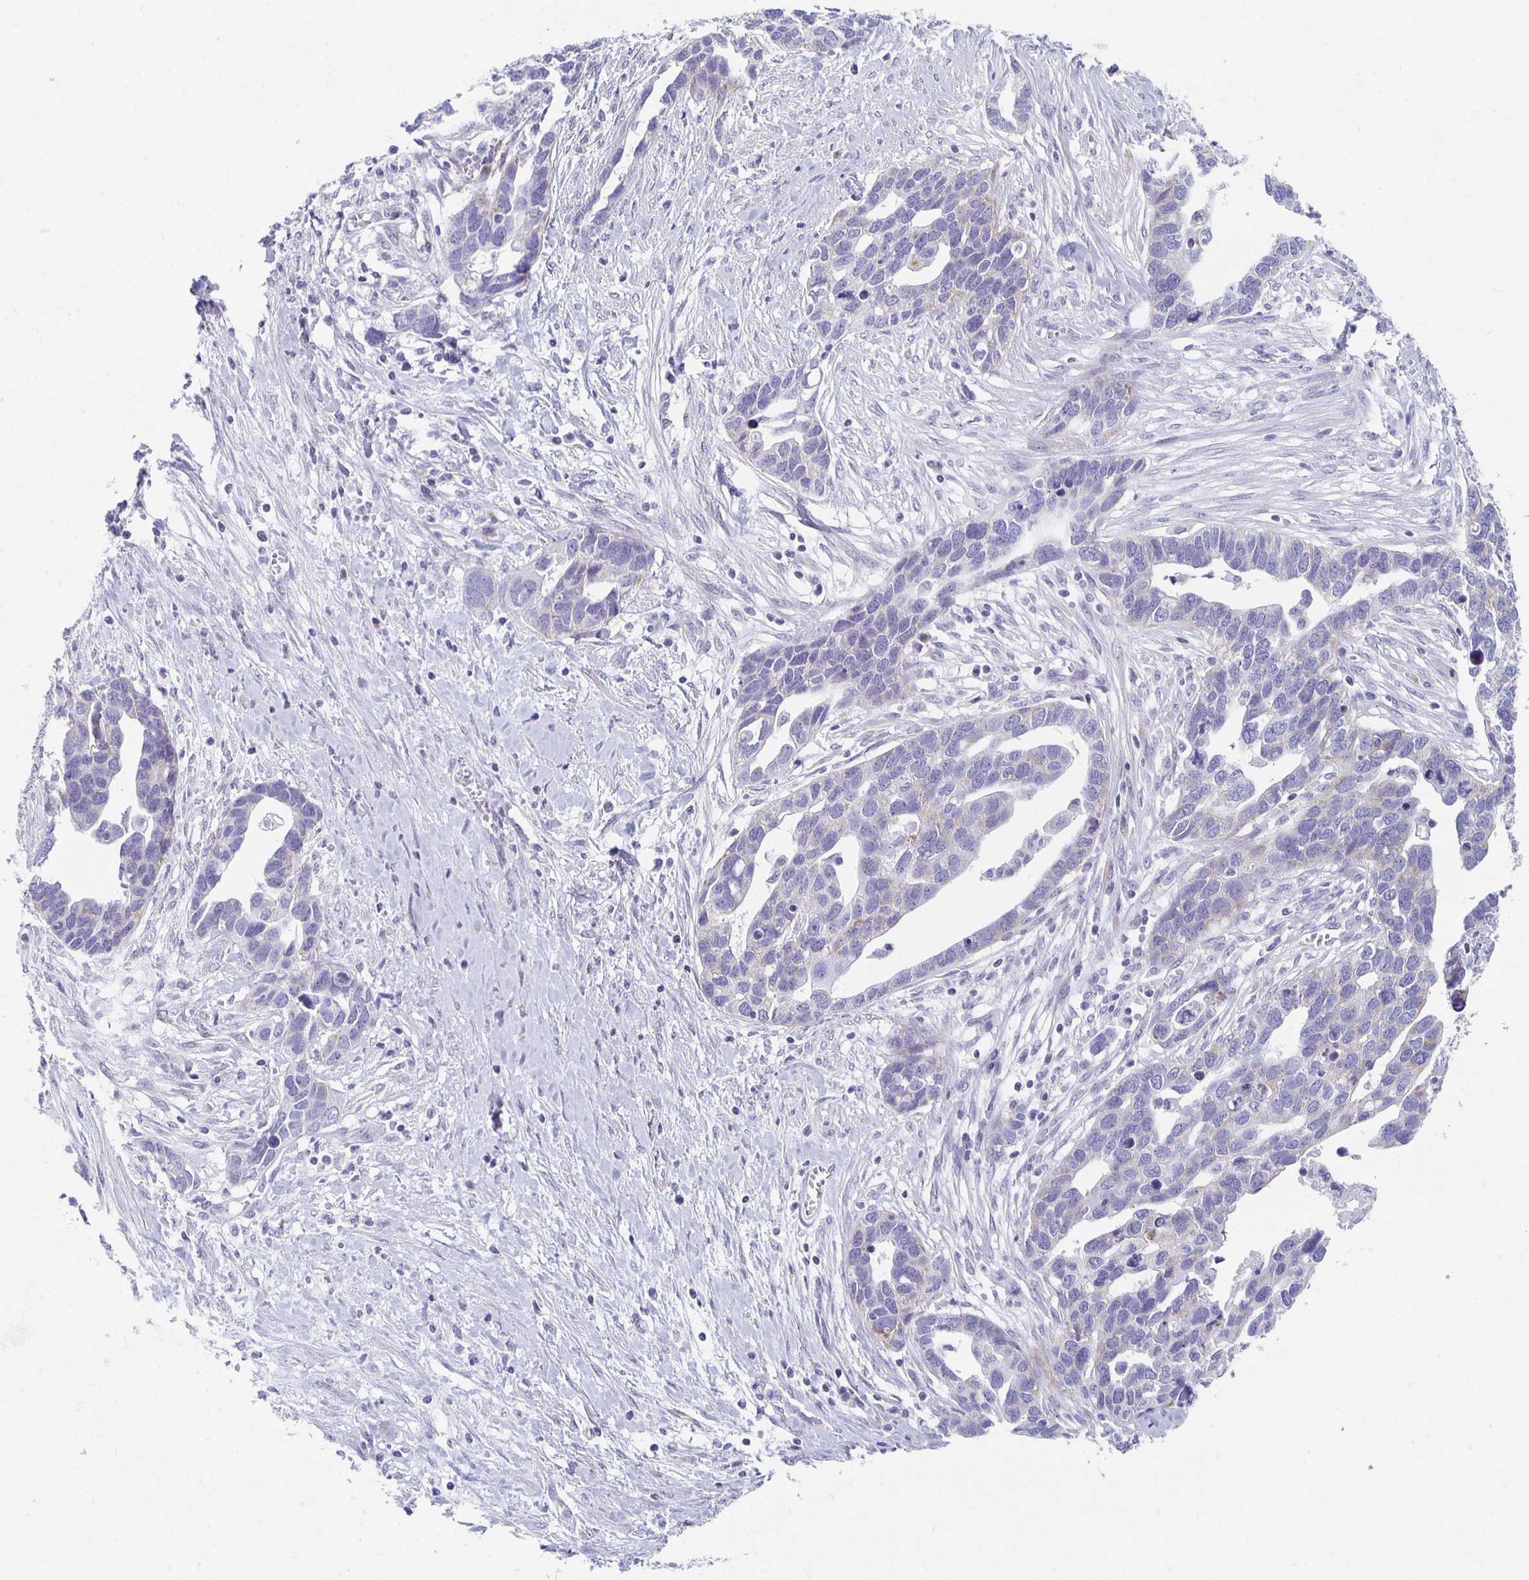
{"staining": {"intensity": "negative", "quantity": "none", "location": "none"}, "tissue": "ovarian cancer", "cell_type": "Tumor cells", "image_type": "cancer", "snomed": [{"axis": "morphology", "description": "Cystadenocarcinoma, serous, NOS"}, {"axis": "topography", "description": "Ovary"}], "caption": "IHC of ovarian cancer (serous cystadenocarcinoma) shows no positivity in tumor cells.", "gene": "TEX44", "patient": {"sex": "female", "age": 54}}